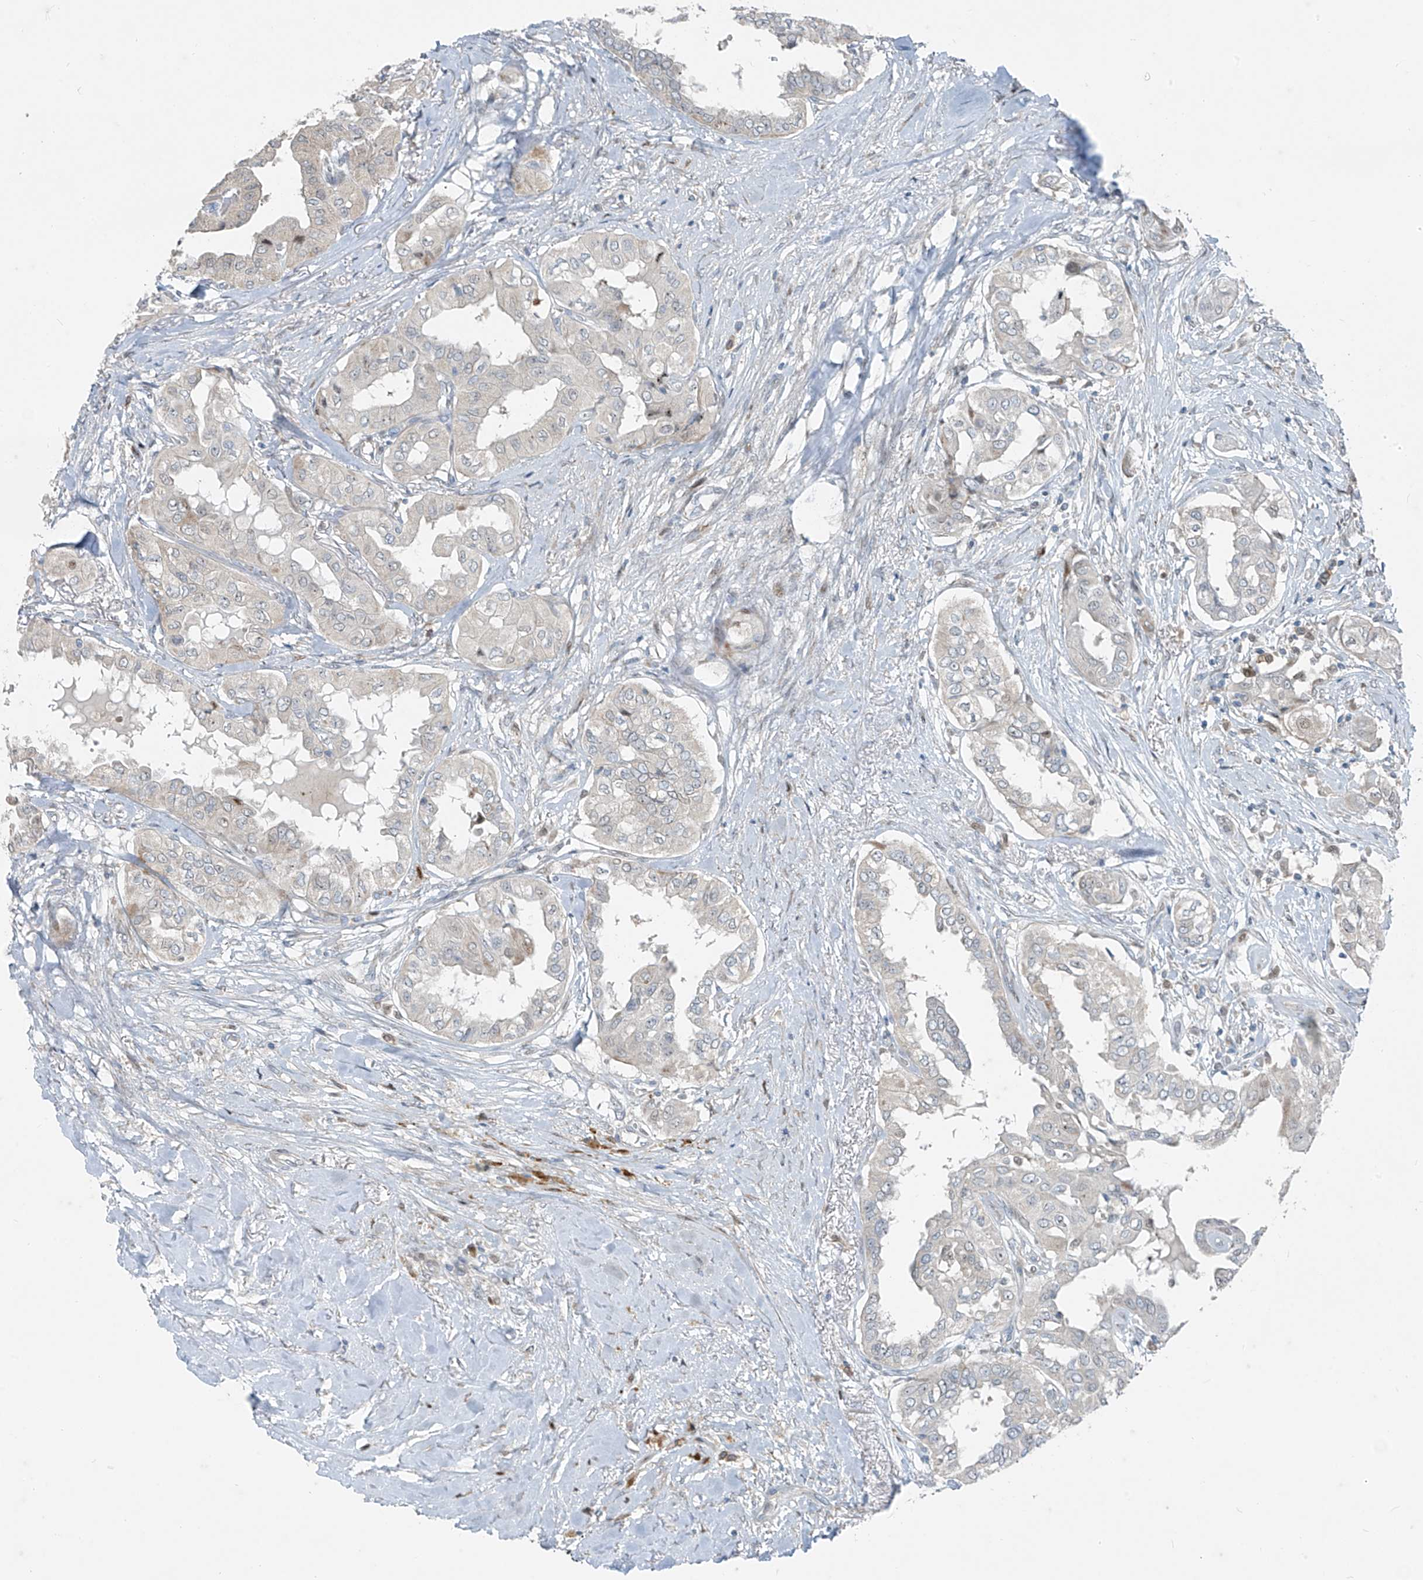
{"staining": {"intensity": "weak", "quantity": "<25%", "location": "nuclear"}, "tissue": "thyroid cancer", "cell_type": "Tumor cells", "image_type": "cancer", "snomed": [{"axis": "morphology", "description": "Papillary adenocarcinoma, NOS"}, {"axis": "topography", "description": "Thyroid gland"}], "caption": "Immunohistochemistry (IHC) micrograph of neoplastic tissue: thyroid papillary adenocarcinoma stained with DAB displays no significant protein staining in tumor cells.", "gene": "PPCS", "patient": {"sex": "female", "age": 59}}